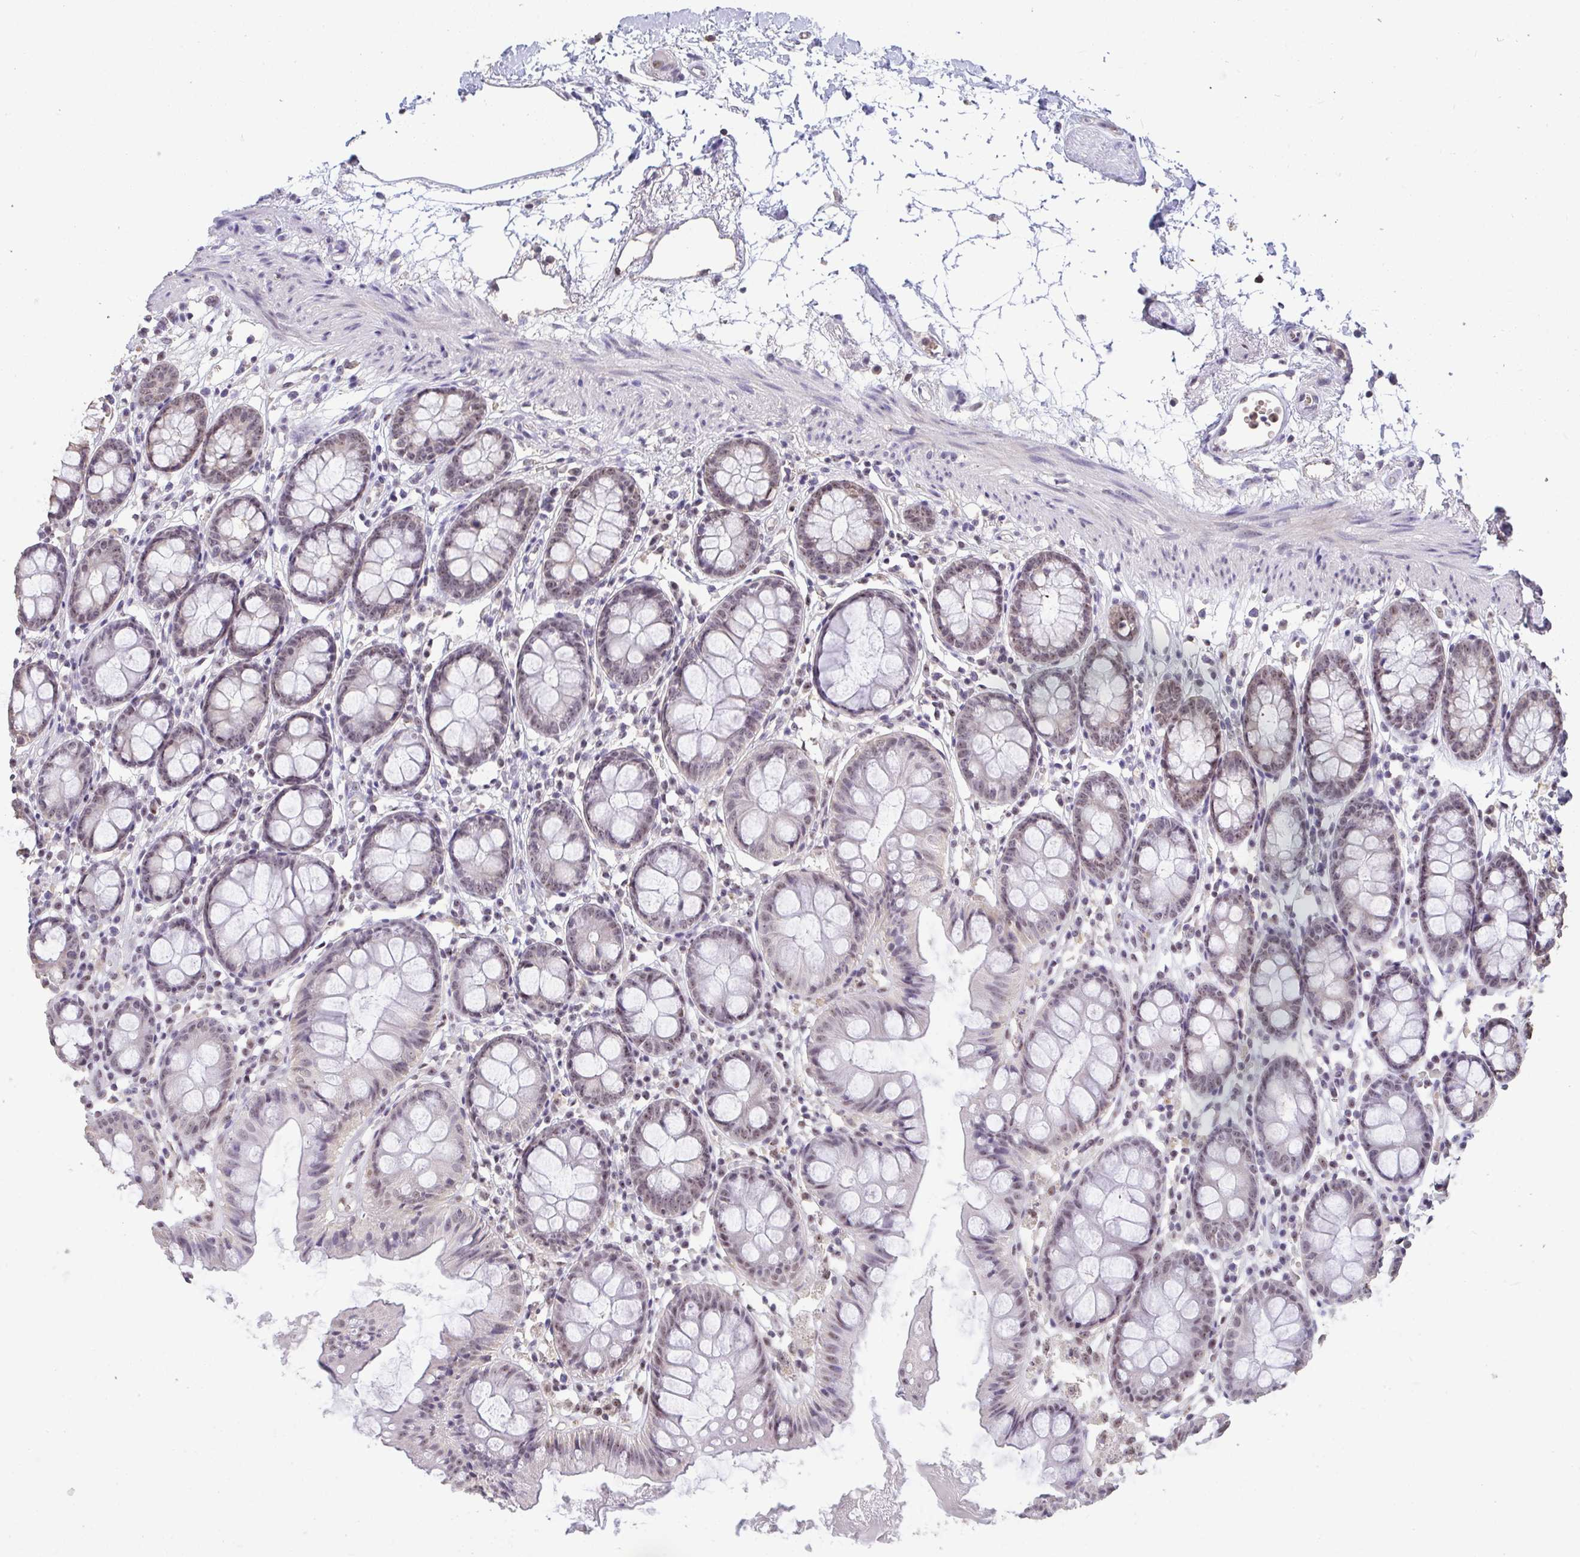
{"staining": {"intensity": "negative", "quantity": "none", "location": "none"}, "tissue": "colon", "cell_type": "Endothelial cells", "image_type": "normal", "snomed": [{"axis": "morphology", "description": "Normal tissue, NOS"}, {"axis": "topography", "description": "Colon"}], "caption": "IHC image of normal colon: human colon stained with DAB demonstrates no significant protein staining in endothelial cells.", "gene": "SENP3", "patient": {"sex": "female", "age": 84}}